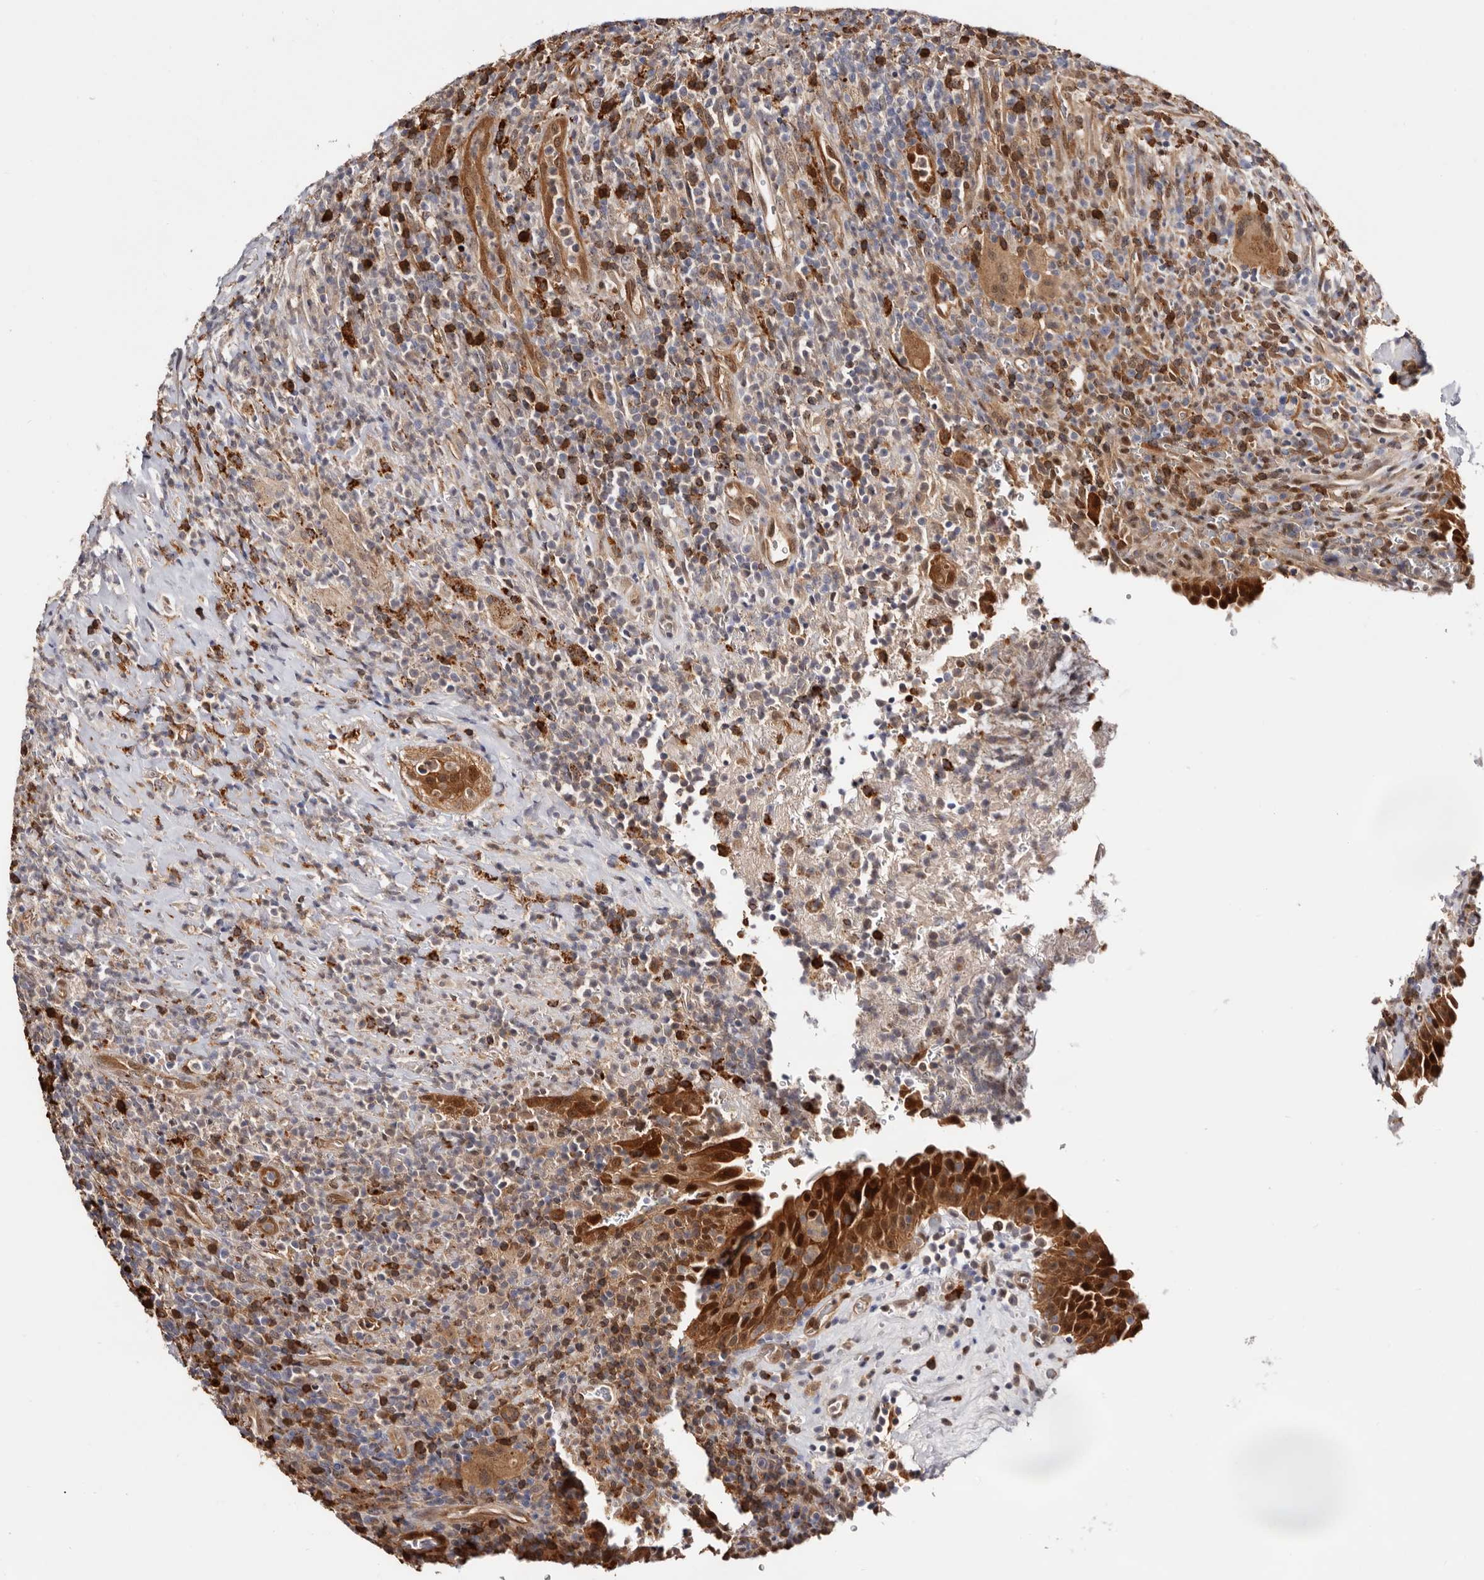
{"staining": {"intensity": "moderate", "quantity": ">75%", "location": "cytoplasmic/membranous,nuclear"}, "tissue": "urinary bladder", "cell_type": "Urothelial cells", "image_type": "normal", "snomed": [{"axis": "morphology", "description": "Normal tissue, NOS"}, {"axis": "morphology", "description": "Inflammation, NOS"}, {"axis": "topography", "description": "Urinary bladder"}], "caption": "Moderate cytoplasmic/membranous,nuclear positivity is appreciated in approximately >75% of urothelial cells in benign urinary bladder. (brown staining indicates protein expression, while blue staining denotes nuclei).", "gene": "TP53I3", "patient": {"sex": "female", "age": 75}}